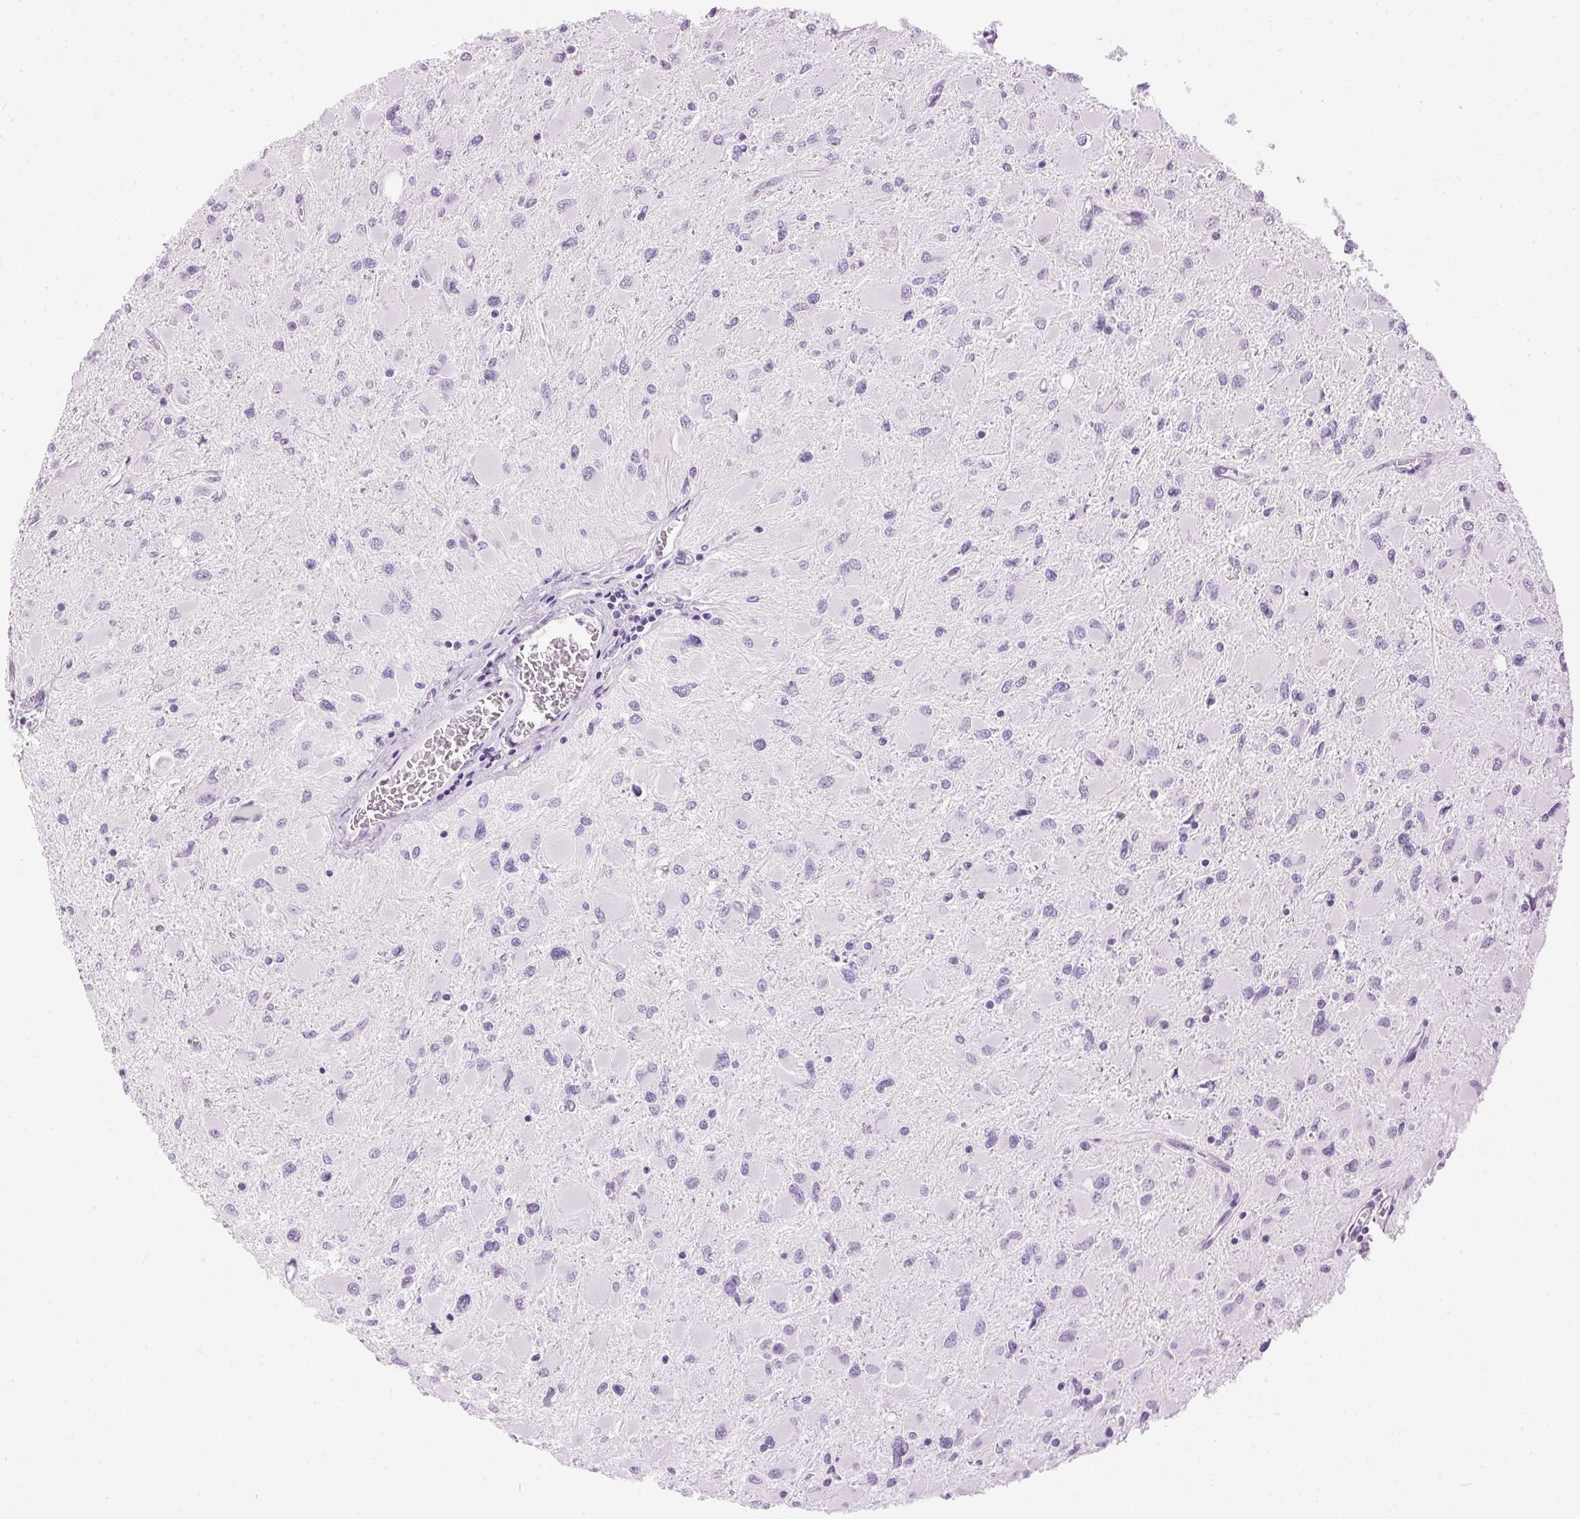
{"staining": {"intensity": "negative", "quantity": "none", "location": "none"}, "tissue": "glioma", "cell_type": "Tumor cells", "image_type": "cancer", "snomed": [{"axis": "morphology", "description": "Glioma, malignant, High grade"}, {"axis": "topography", "description": "Cerebral cortex"}], "caption": "DAB immunohistochemical staining of human glioma demonstrates no significant expression in tumor cells. The staining was performed using DAB to visualize the protein expression in brown, while the nuclei were stained in blue with hematoxylin (Magnification: 20x).", "gene": "SP7", "patient": {"sex": "female", "age": 36}}